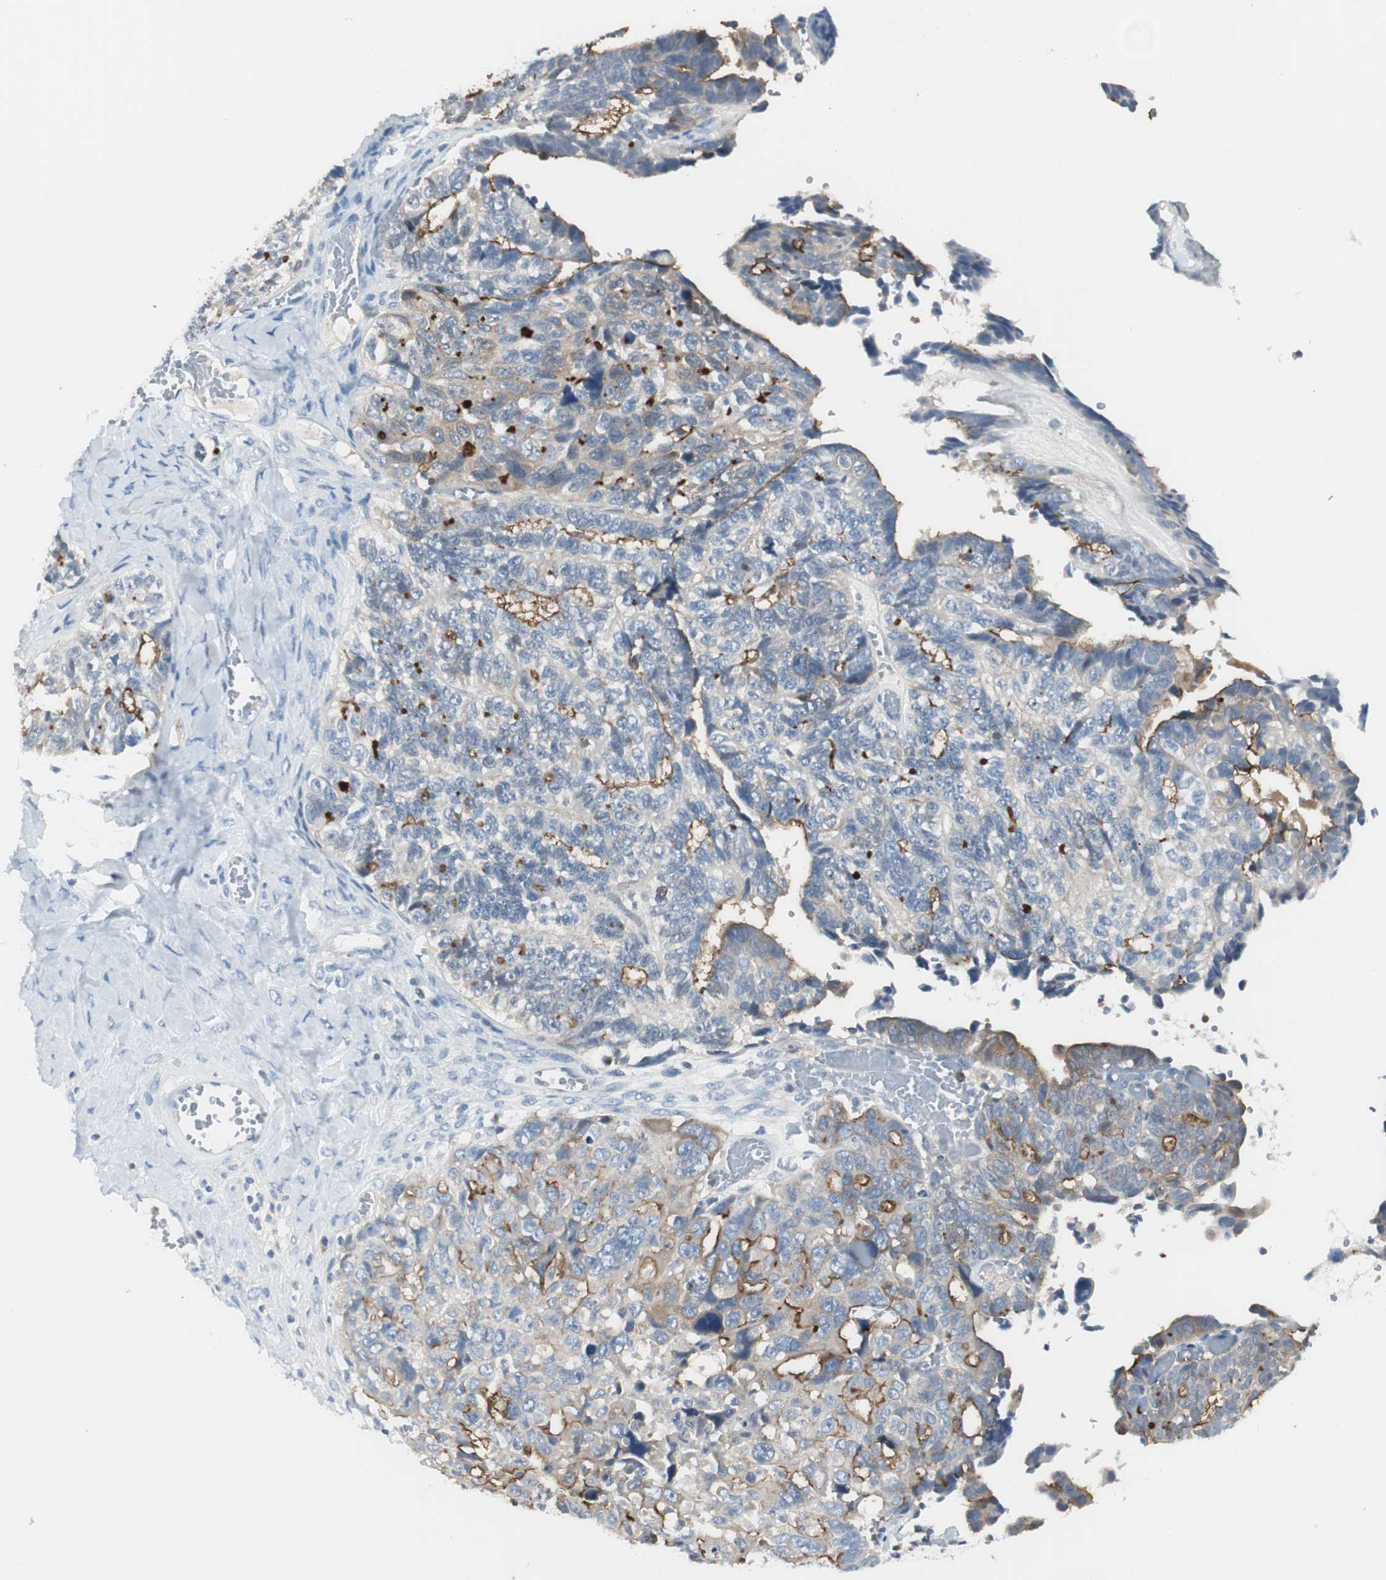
{"staining": {"intensity": "weak", "quantity": "<25%", "location": "cytoplasmic/membranous"}, "tissue": "ovarian cancer", "cell_type": "Tumor cells", "image_type": "cancer", "snomed": [{"axis": "morphology", "description": "Cystadenocarcinoma, serous, NOS"}, {"axis": "topography", "description": "Ovary"}], "caption": "Immunohistochemical staining of human ovarian cancer (serous cystadenocarcinoma) exhibits no significant staining in tumor cells.", "gene": "SLC9A3R1", "patient": {"sex": "female", "age": 79}}